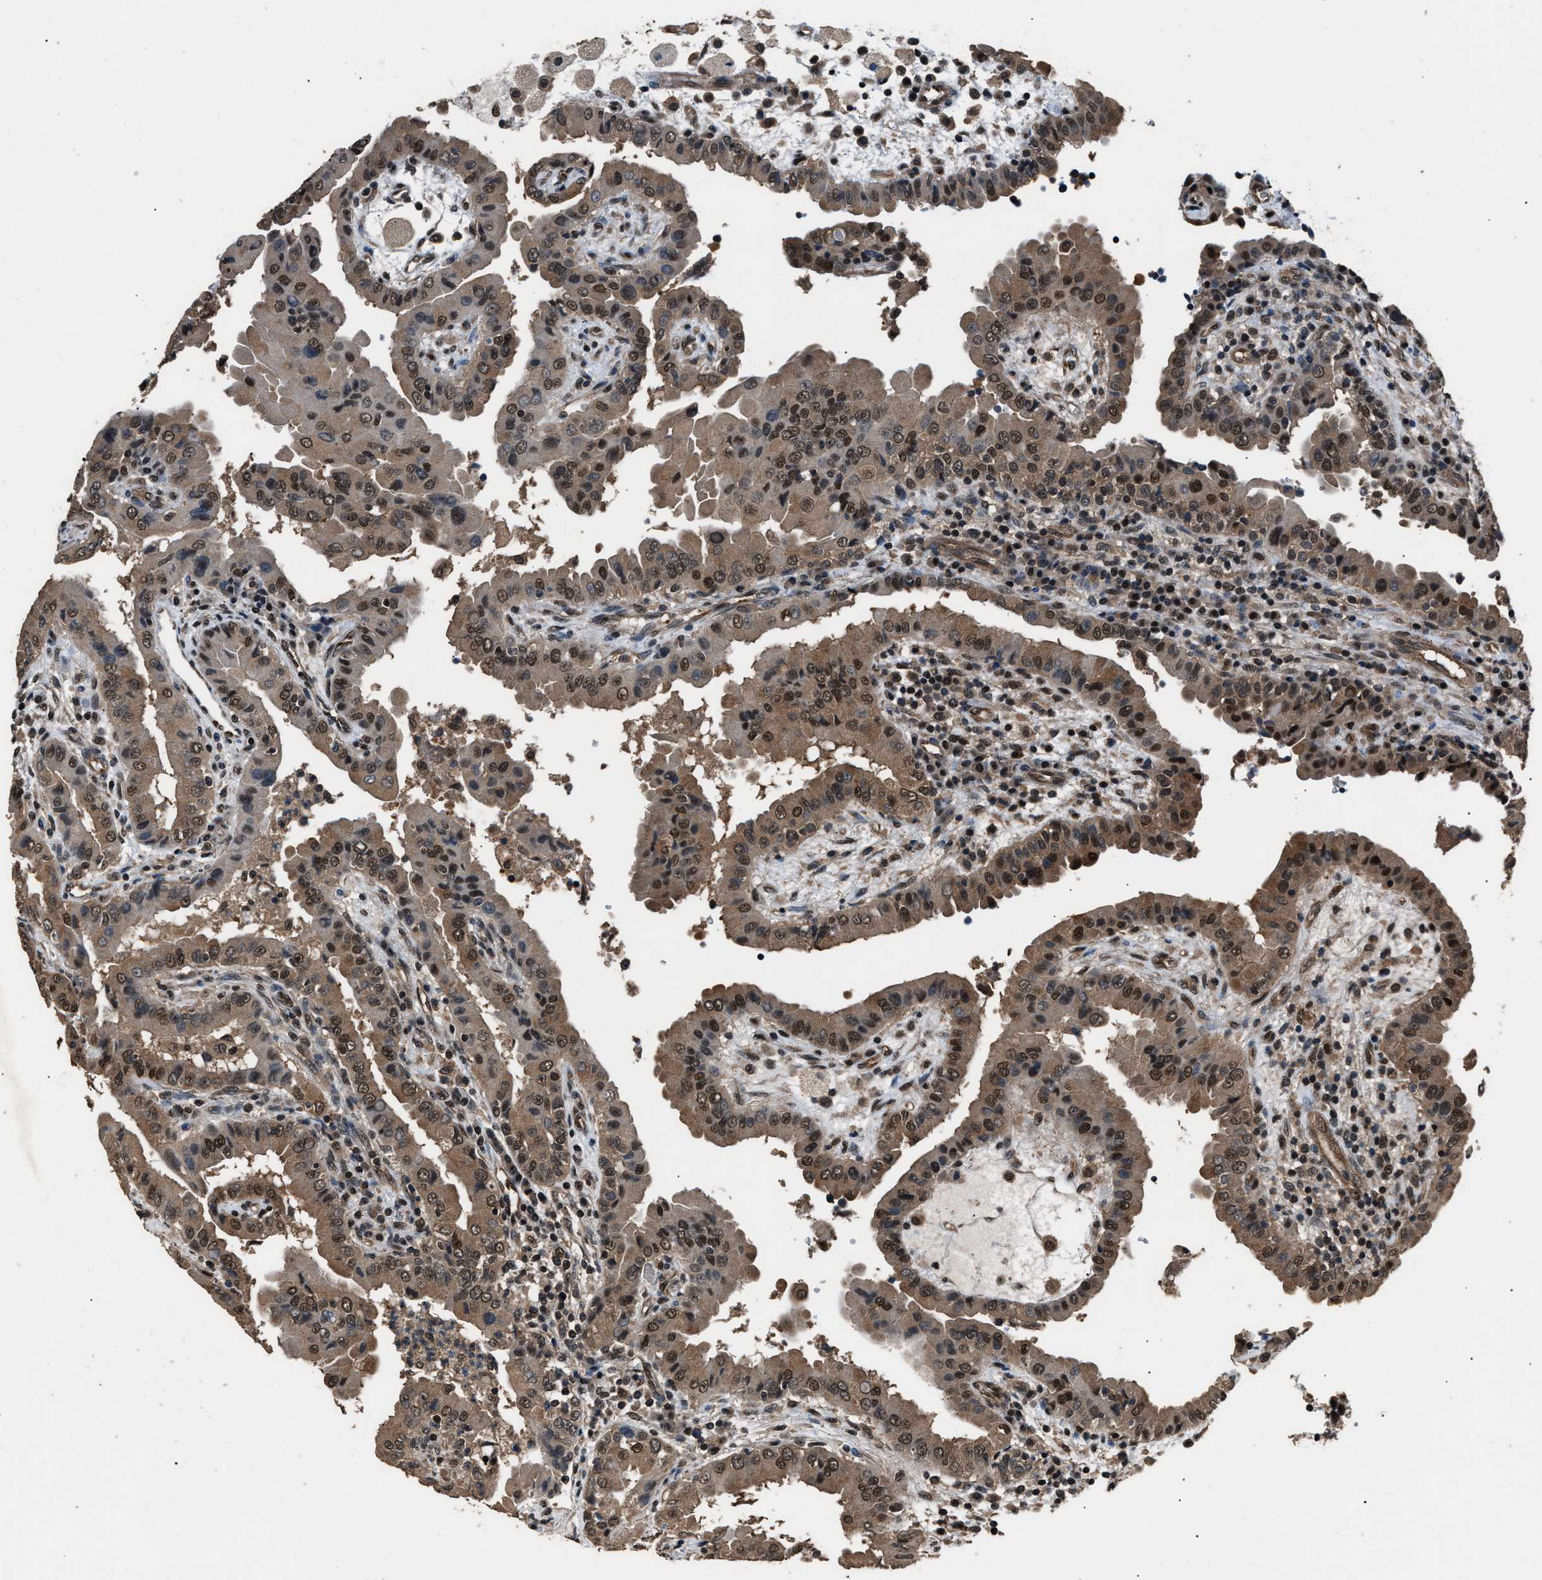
{"staining": {"intensity": "moderate", "quantity": ">75%", "location": "cytoplasmic/membranous,nuclear"}, "tissue": "thyroid cancer", "cell_type": "Tumor cells", "image_type": "cancer", "snomed": [{"axis": "morphology", "description": "Papillary adenocarcinoma, NOS"}, {"axis": "topography", "description": "Thyroid gland"}], "caption": "Protein staining of thyroid cancer tissue reveals moderate cytoplasmic/membranous and nuclear staining in approximately >75% of tumor cells.", "gene": "DFFA", "patient": {"sex": "male", "age": 33}}